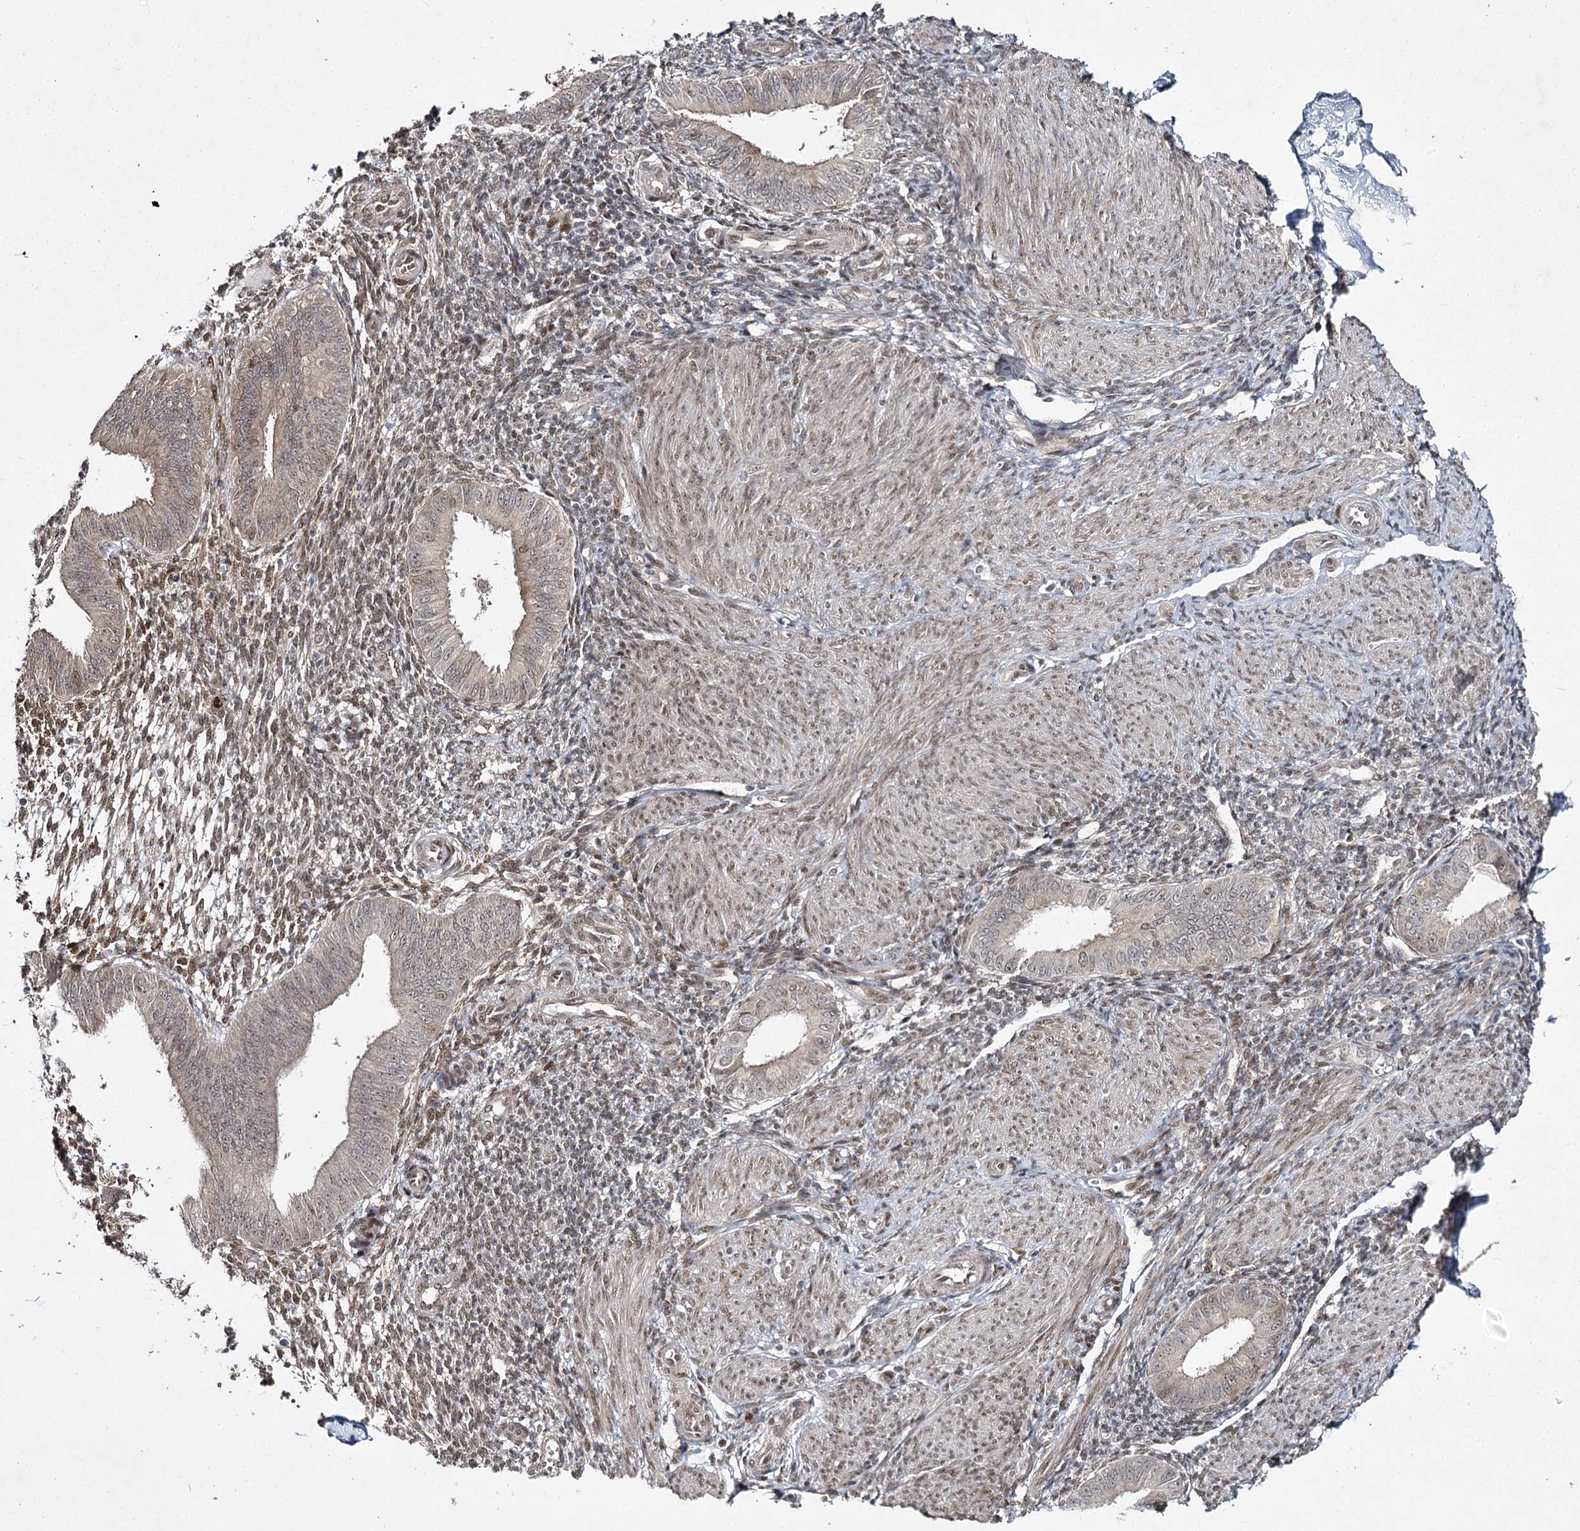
{"staining": {"intensity": "weak", "quantity": "25%-75%", "location": "nuclear"}, "tissue": "endometrium", "cell_type": "Cells in endometrial stroma", "image_type": "normal", "snomed": [{"axis": "morphology", "description": "Normal tissue, NOS"}, {"axis": "topography", "description": "Uterus"}, {"axis": "topography", "description": "Endometrium"}], "caption": "Protein staining exhibits weak nuclear staining in approximately 25%-75% of cells in endometrial stroma in unremarkable endometrium. Using DAB (3,3'-diaminobenzidine) (brown) and hematoxylin (blue) stains, captured at high magnification using brightfield microscopy.", "gene": "DCUN1D4", "patient": {"sex": "female", "age": 48}}